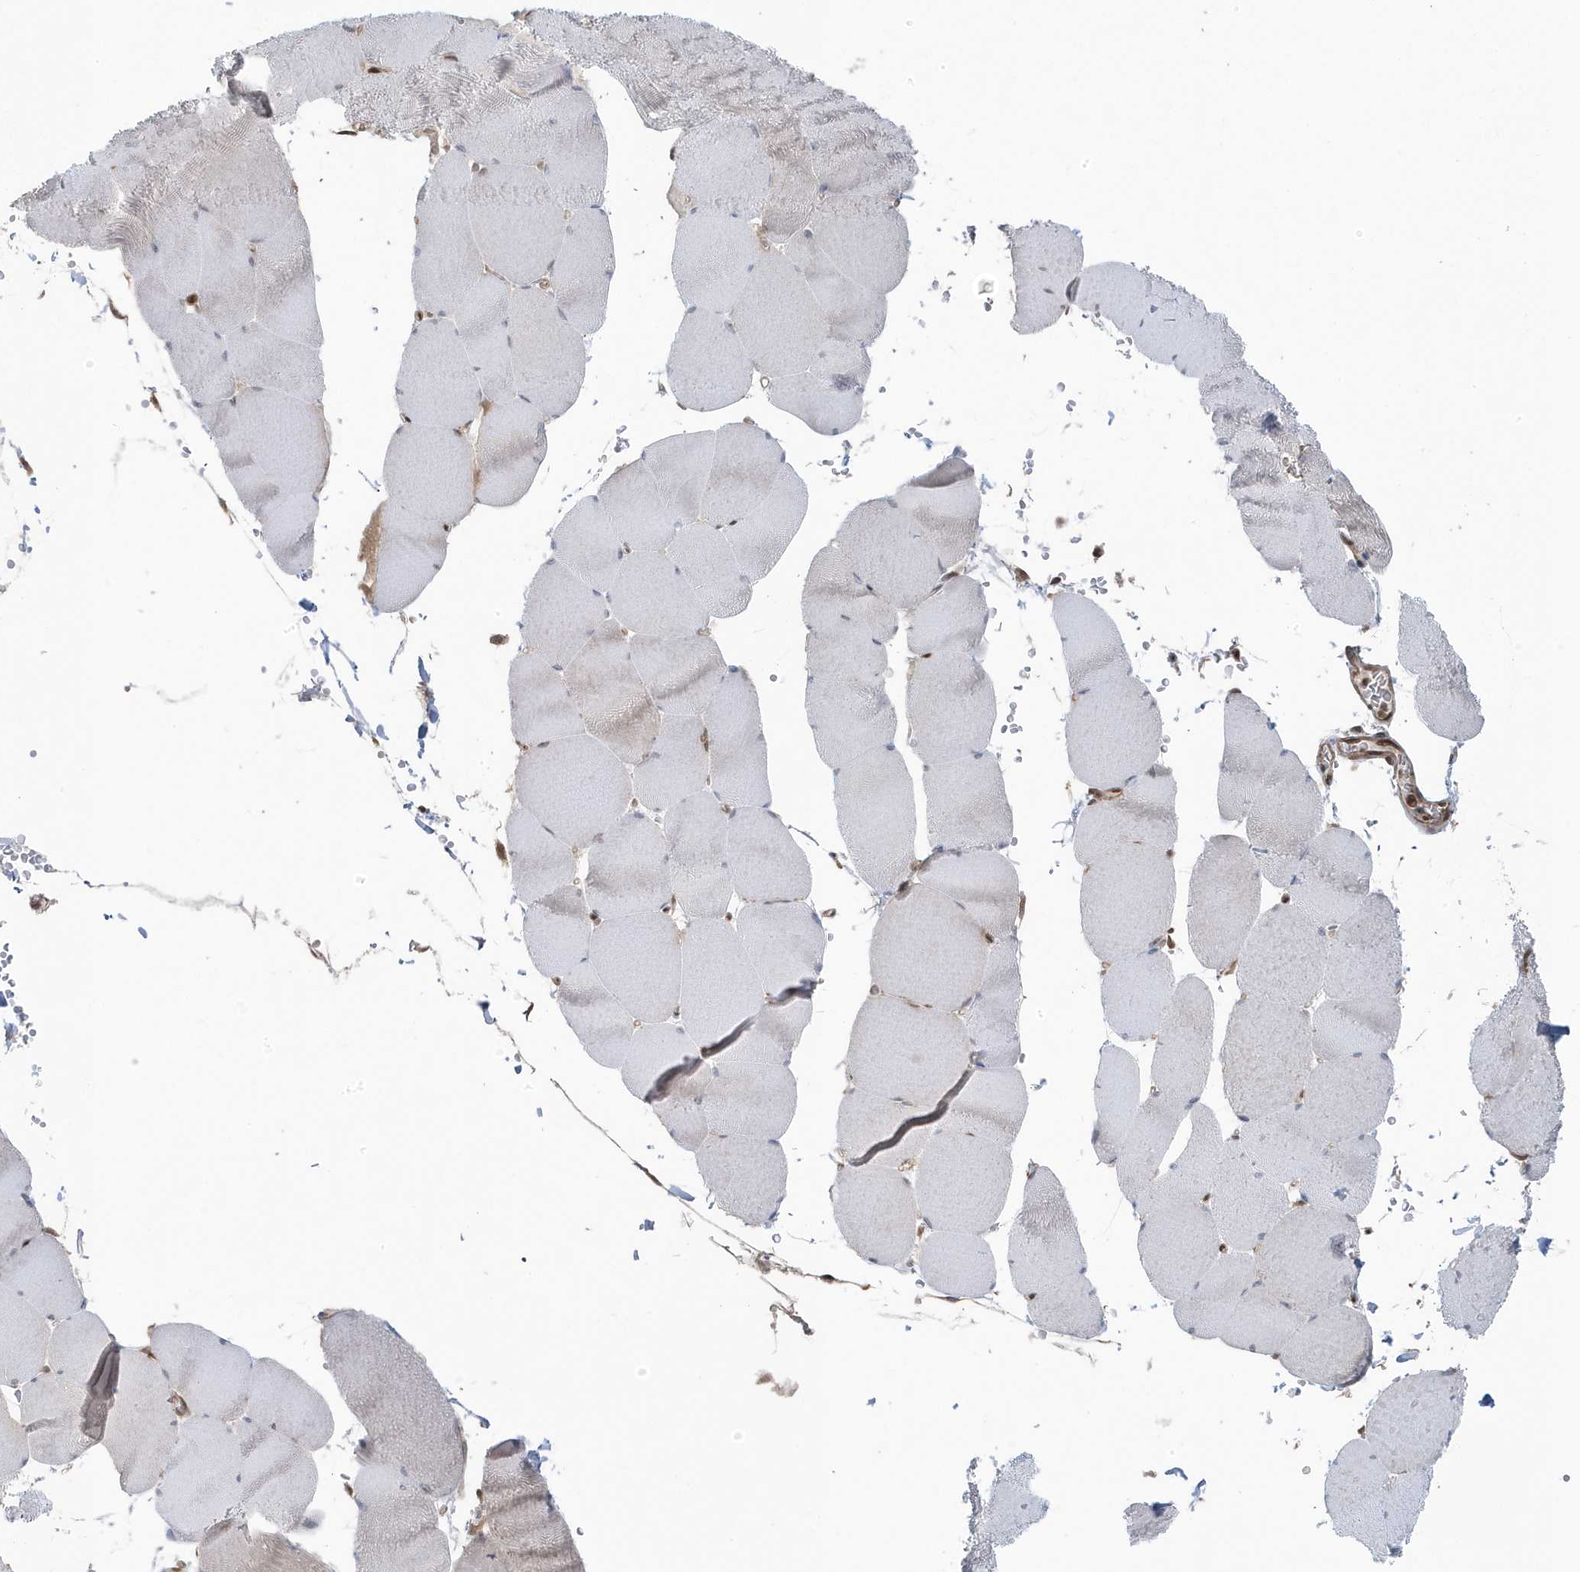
{"staining": {"intensity": "negative", "quantity": "none", "location": "none"}, "tissue": "skeletal muscle", "cell_type": "Myocytes", "image_type": "normal", "snomed": [{"axis": "morphology", "description": "Normal tissue, NOS"}, {"axis": "topography", "description": "Skeletal muscle"}, {"axis": "topography", "description": "Head-Neck"}], "caption": "Protein analysis of normal skeletal muscle exhibits no significant expression in myocytes.", "gene": "MAPK1IP1L", "patient": {"sex": "male", "age": 66}}